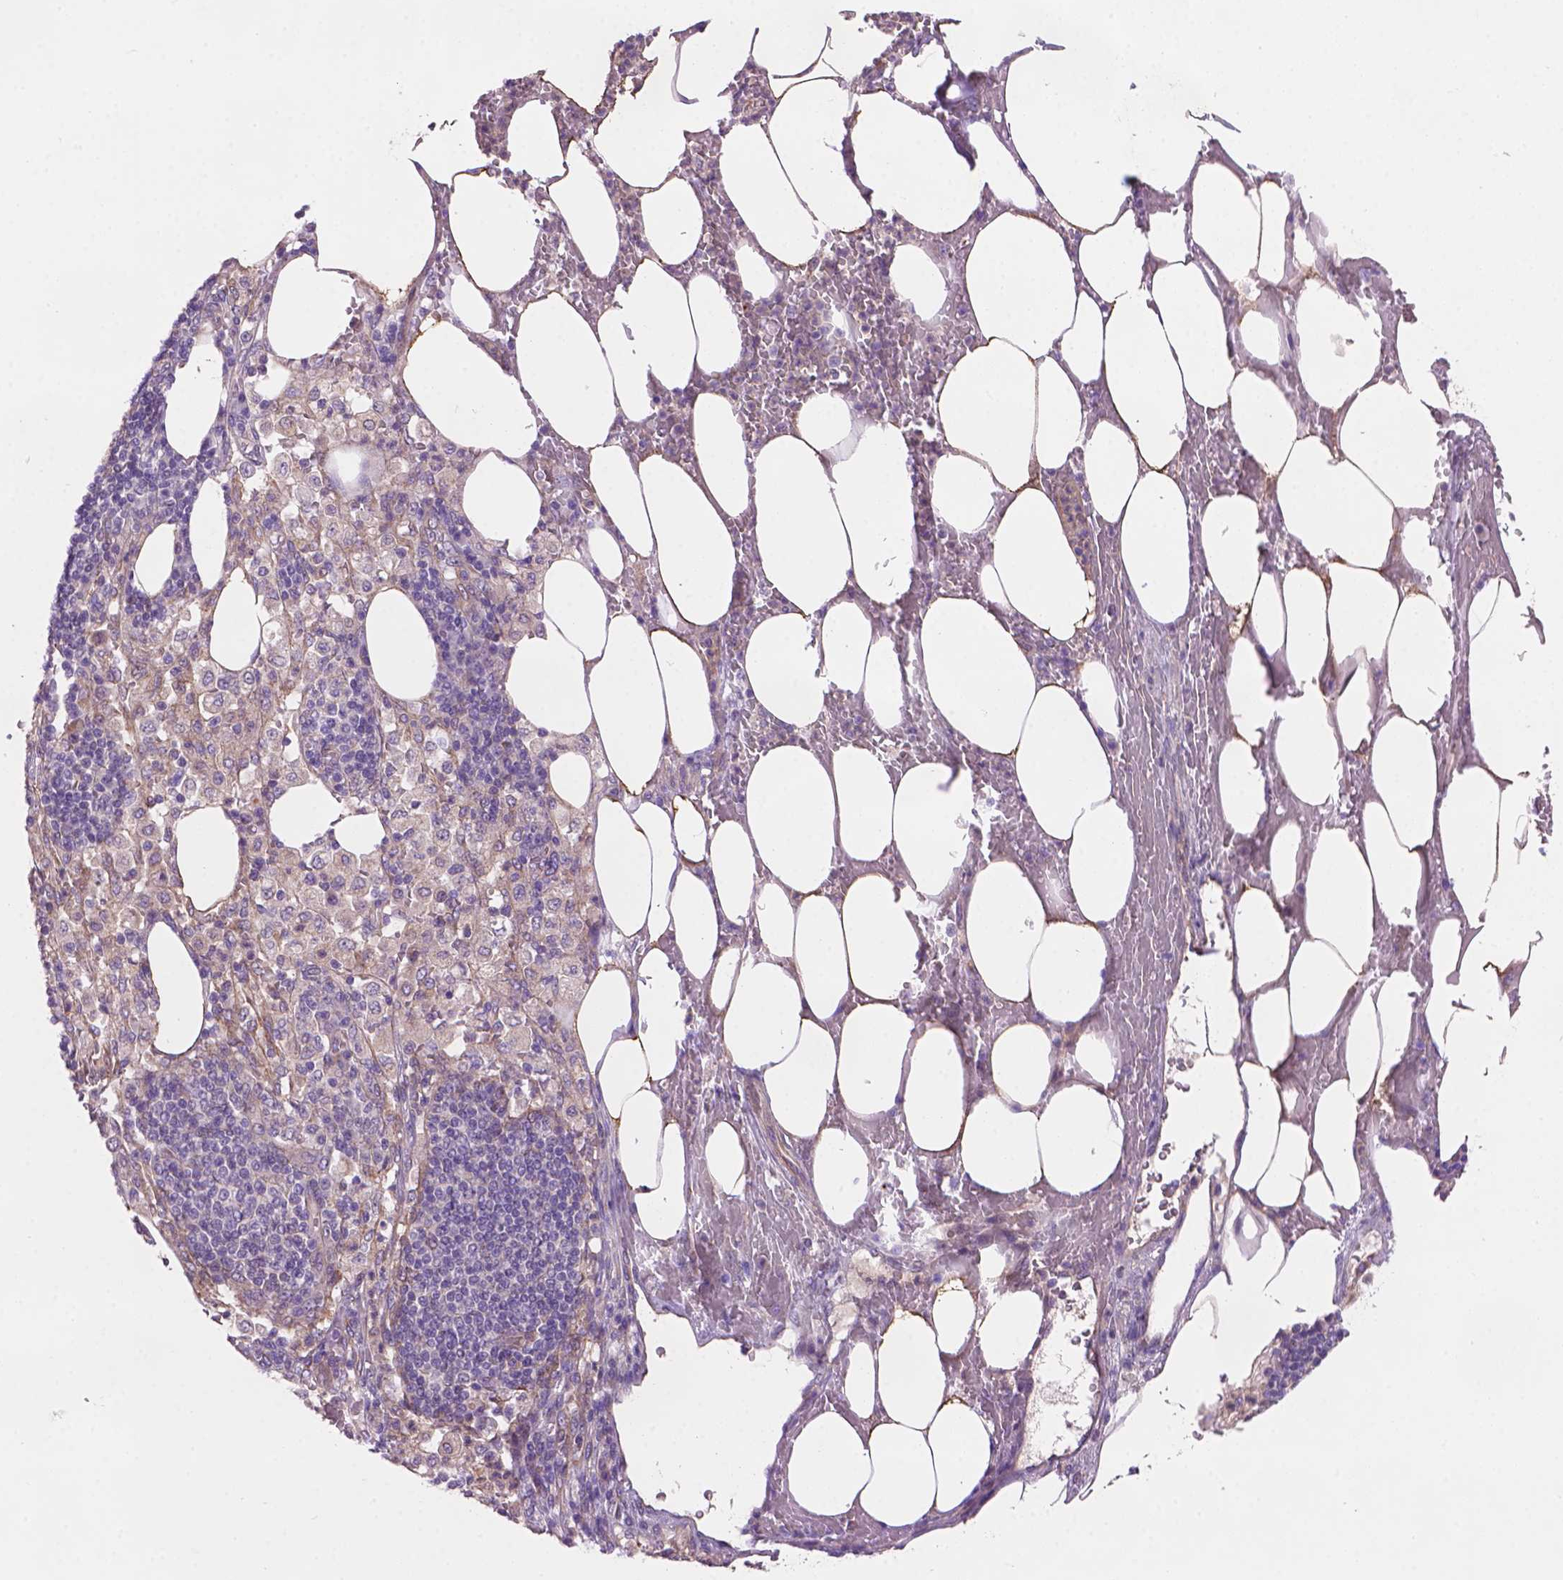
{"staining": {"intensity": "negative", "quantity": "none", "location": "none"}, "tissue": "pancreatic cancer", "cell_type": "Tumor cells", "image_type": "cancer", "snomed": [{"axis": "morphology", "description": "Adenocarcinoma, NOS"}, {"axis": "topography", "description": "Pancreas"}], "caption": "Pancreatic cancer (adenocarcinoma) was stained to show a protein in brown. There is no significant positivity in tumor cells.", "gene": "AMMECR1", "patient": {"sex": "female", "age": 61}}